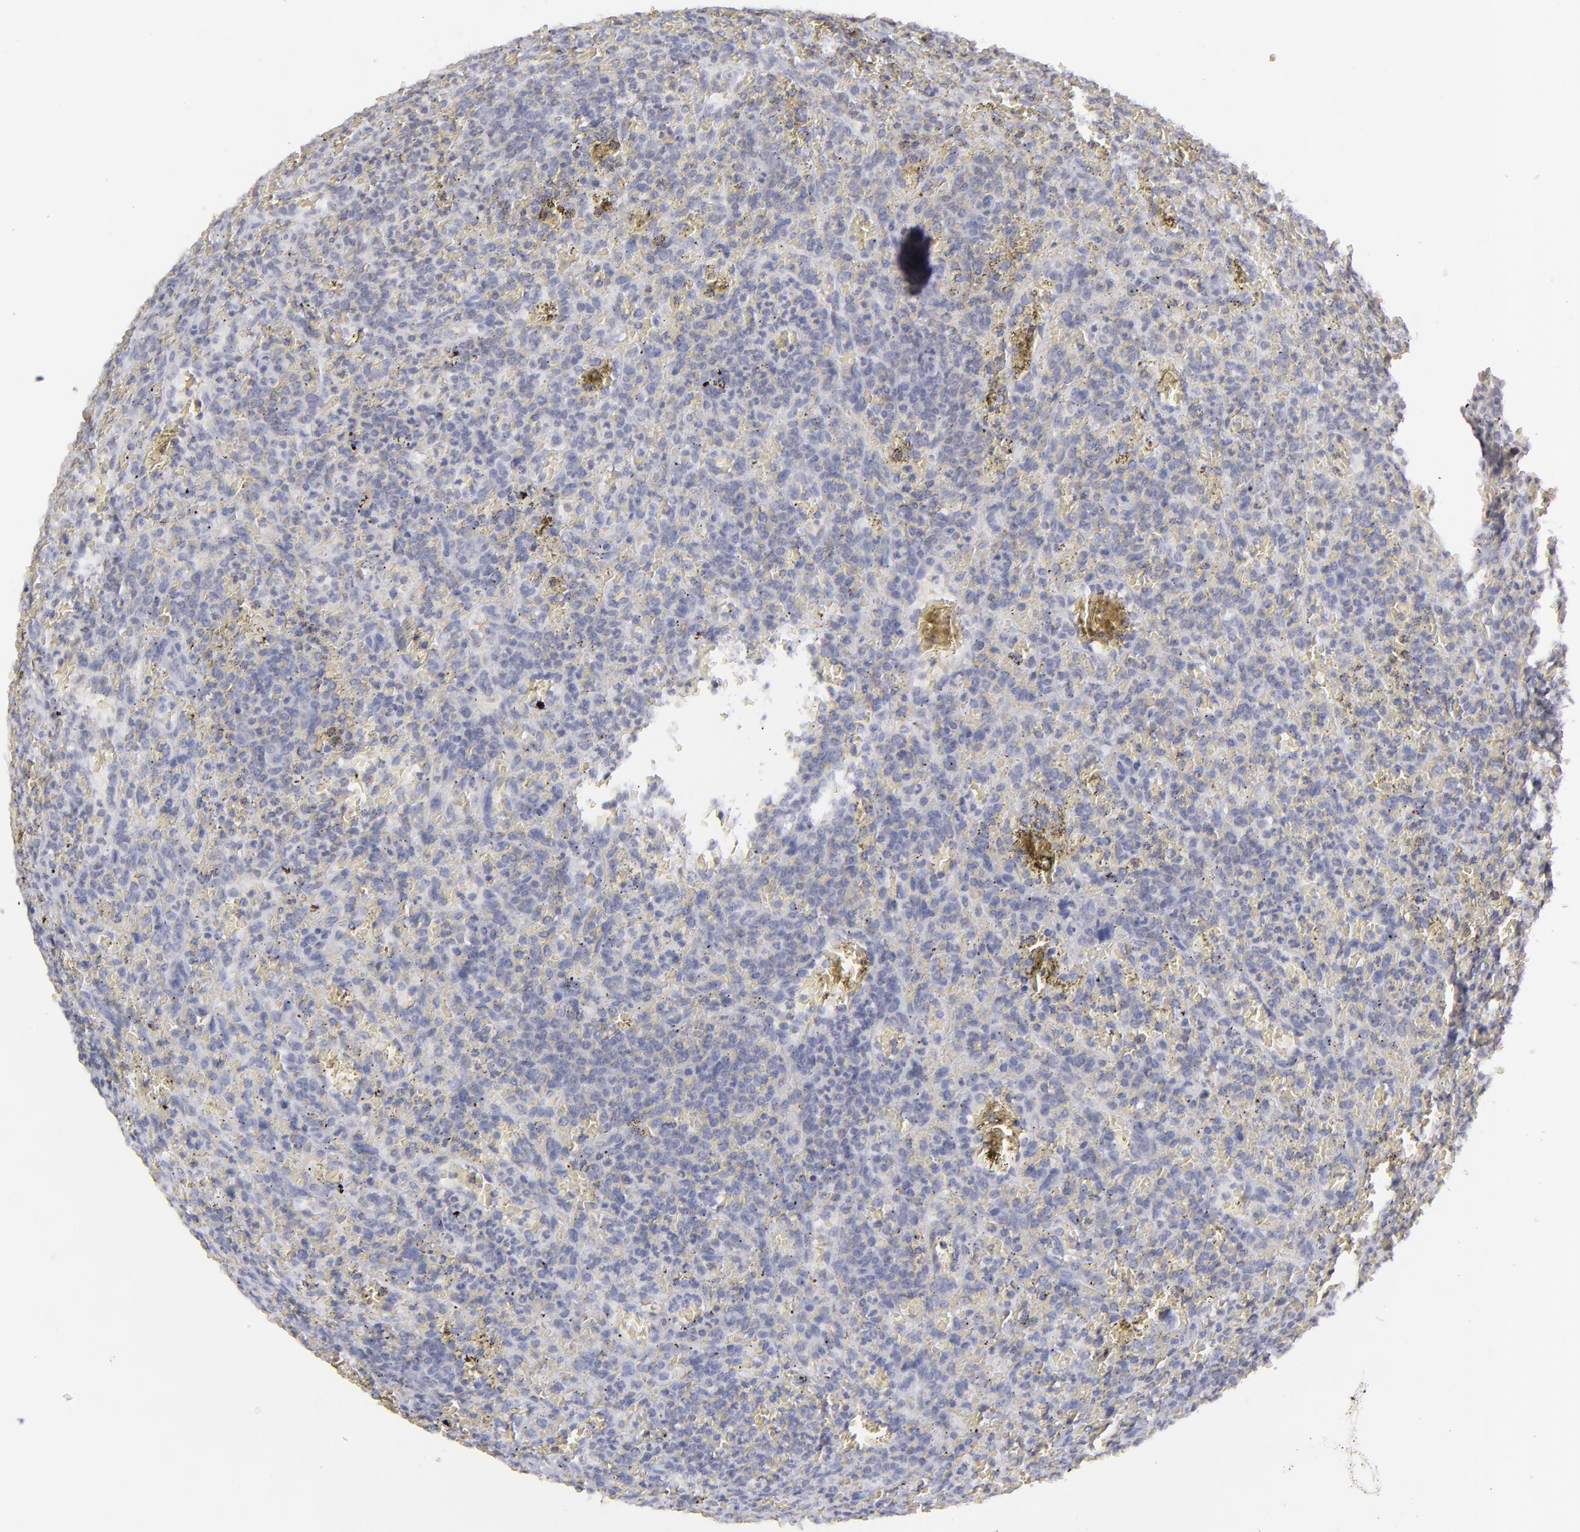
{"staining": {"intensity": "negative", "quantity": "none", "location": "none"}, "tissue": "lymphoma", "cell_type": "Tumor cells", "image_type": "cancer", "snomed": [{"axis": "morphology", "description": "Malignant lymphoma, non-Hodgkin's type, Low grade"}, {"axis": "topography", "description": "Spleen"}], "caption": "A micrograph of malignant lymphoma, non-Hodgkin's type (low-grade) stained for a protein exhibits no brown staining in tumor cells.", "gene": "CLDN2", "patient": {"sex": "female", "age": 64}}